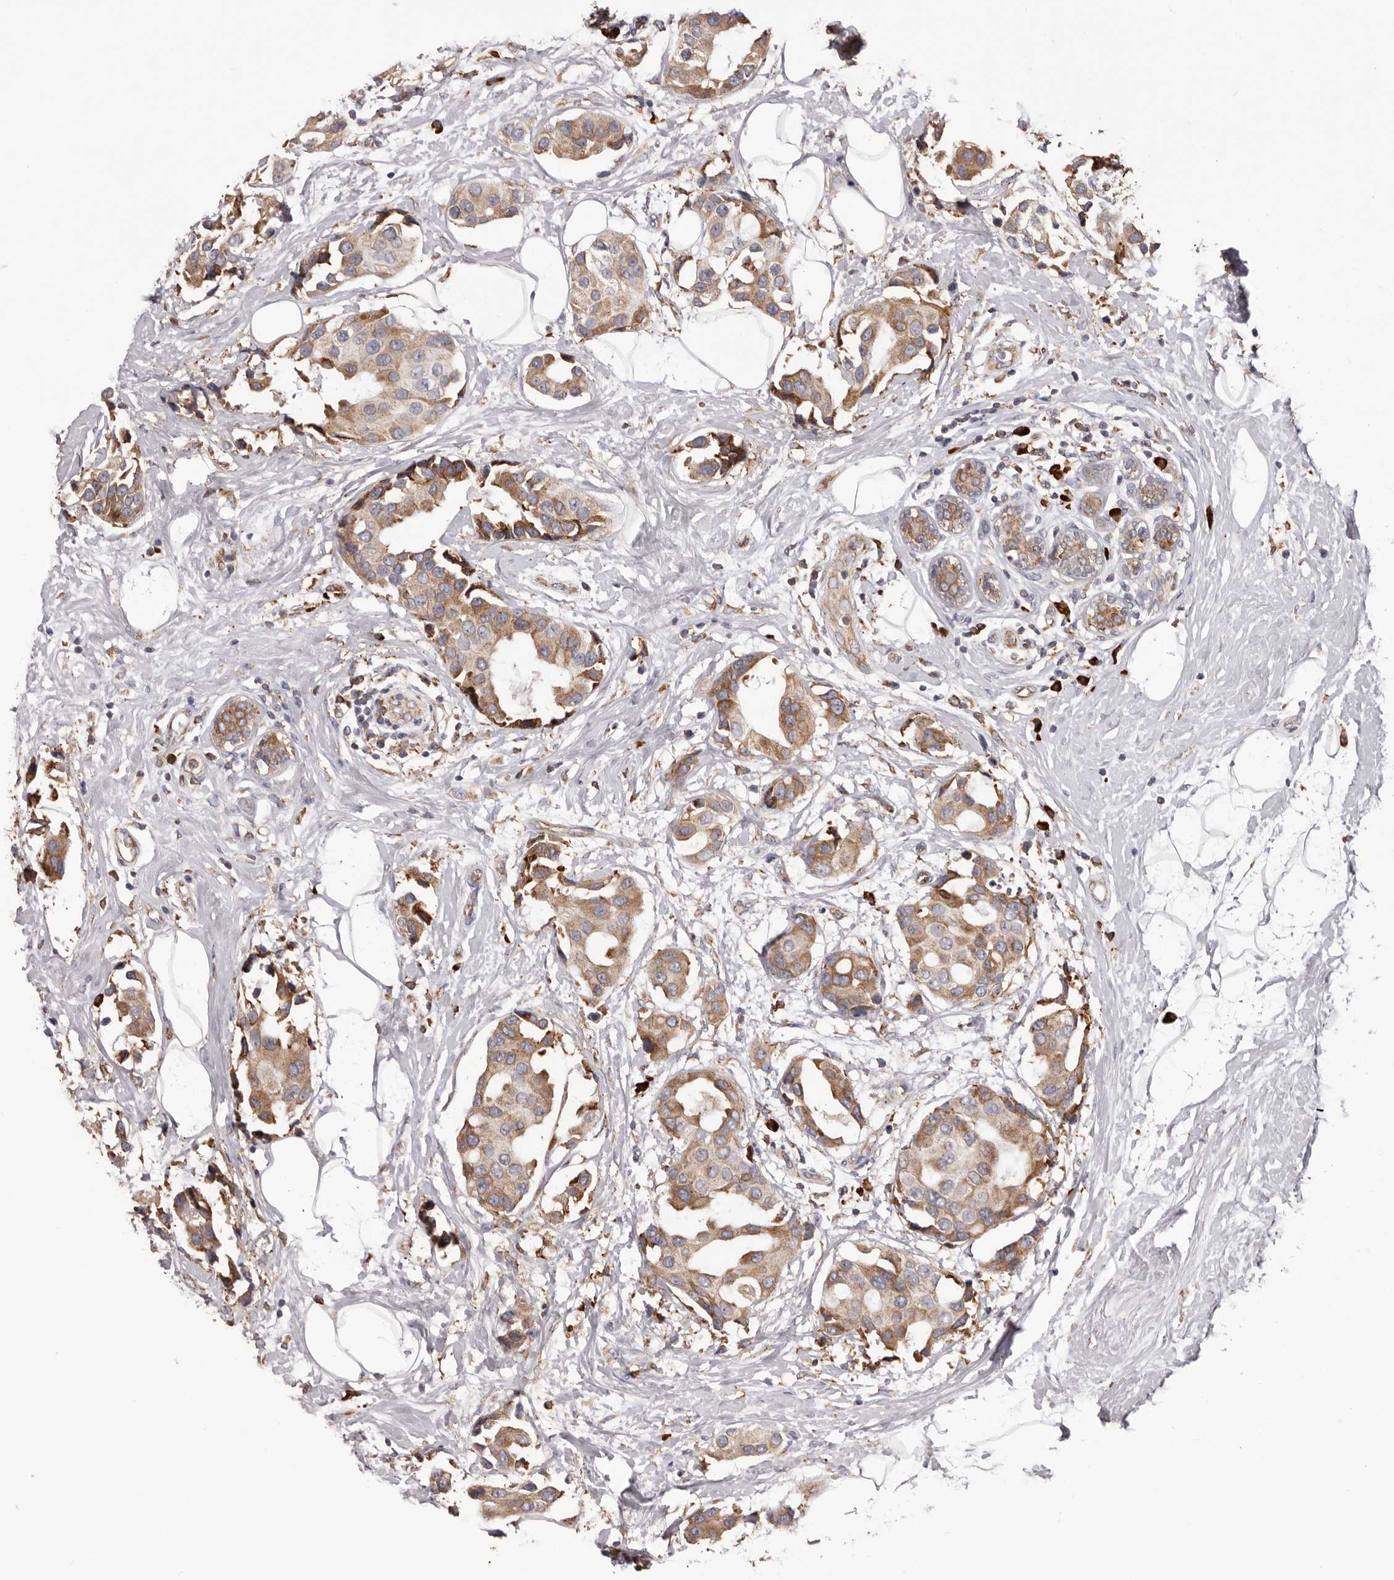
{"staining": {"intensity": "moderate", "quantity": ">75%", "location": "cytoplasmic/membranous"}, "tissue": "breast cancer", "cell_type": "Tumor cells", "image_type": "cancer", "snomed": [{"axis": "morphology", "description": "Normal tissue, NOS"}, {"axis": "morphology", "description": "Duct carcinoma"}, {"axis": "topography", "description": "Breast"}], "caption": "Human invasive ductal carcinoma (breast) stained with a protein marker displays moderate staining in tumor cells.", "gene": "QRSL1", "patient": {"sex": "female", "age": 39}}